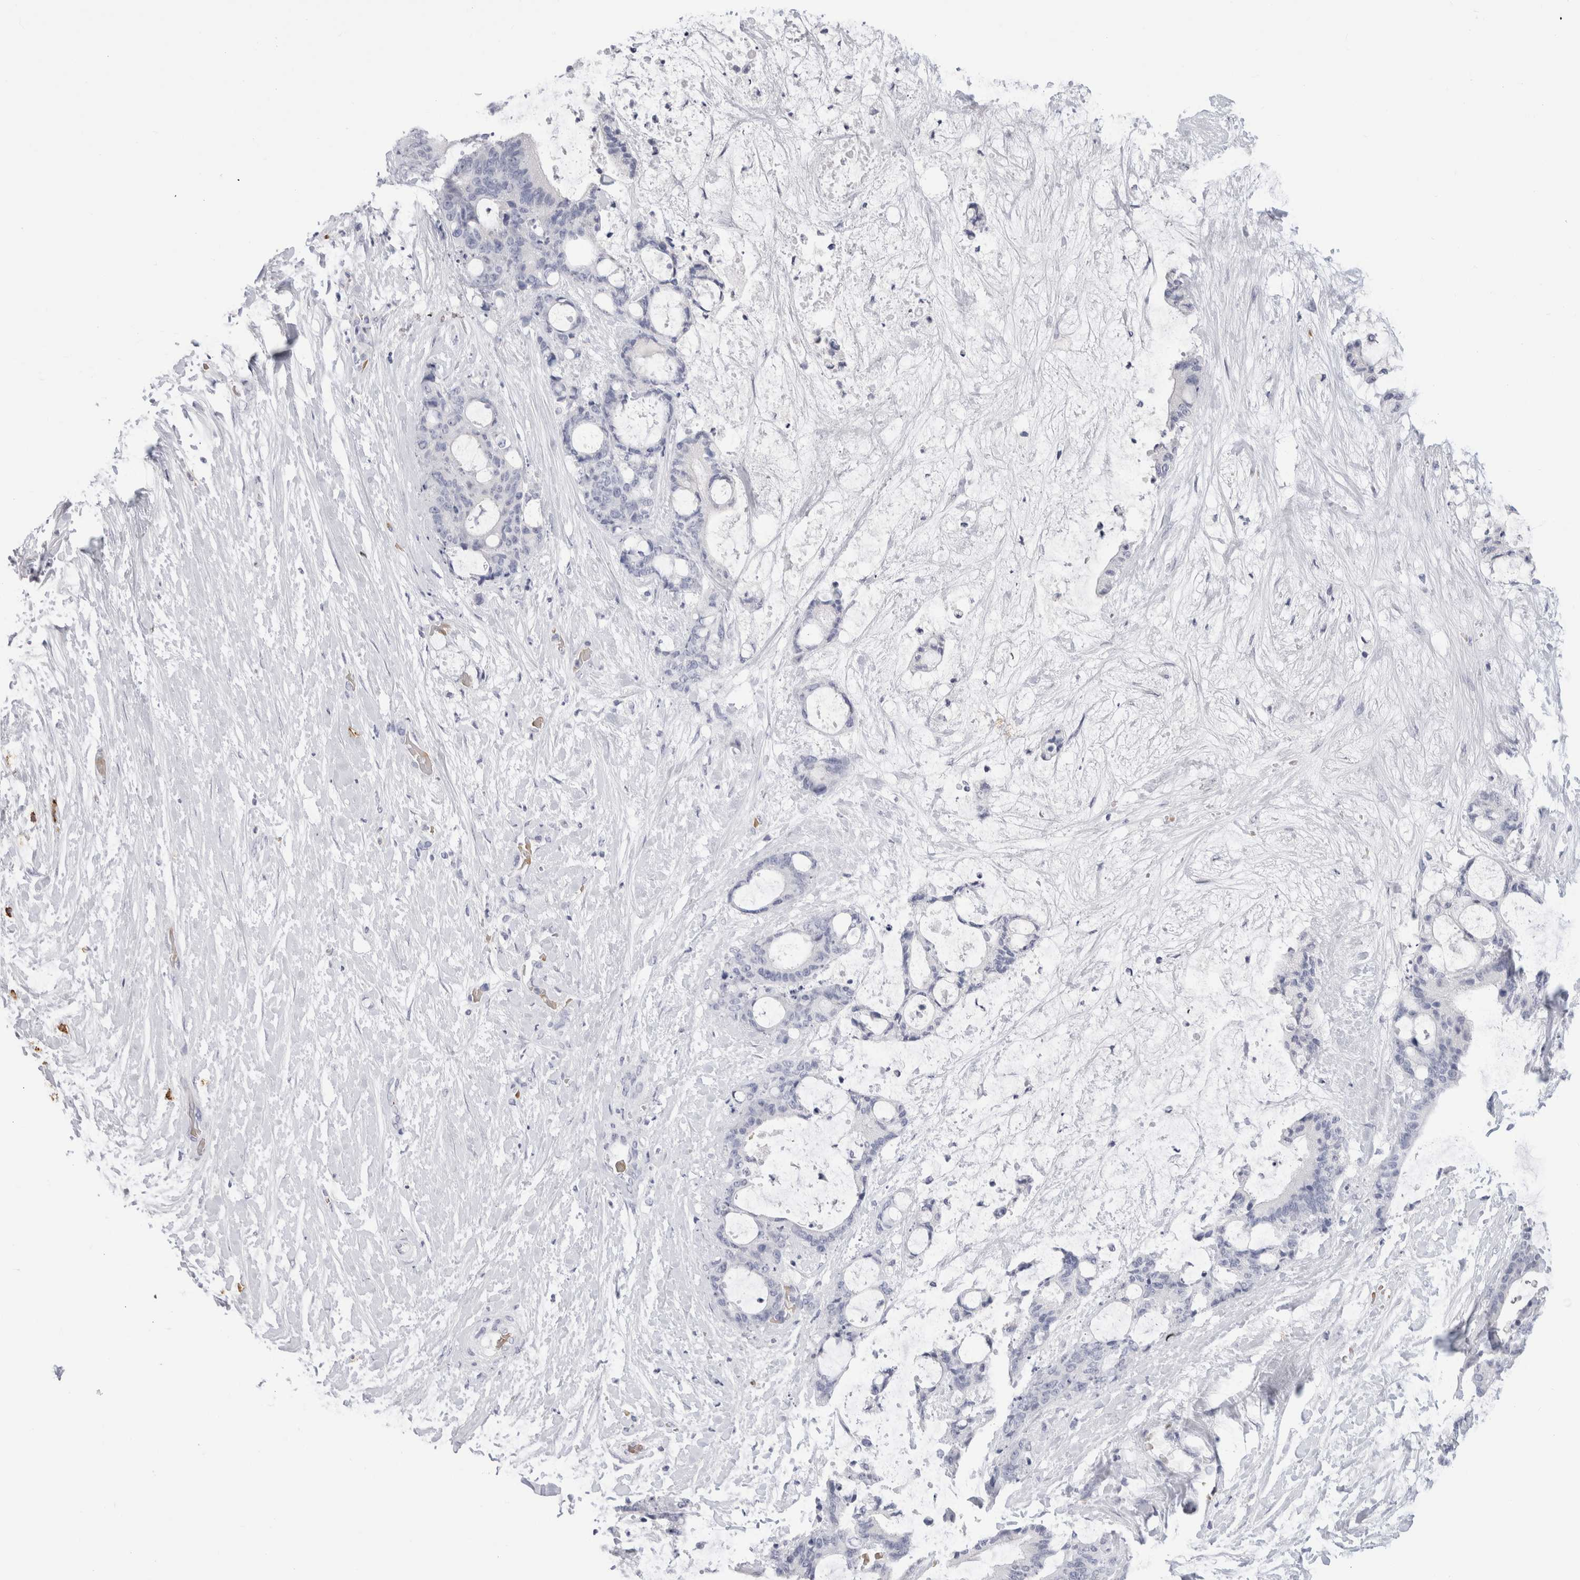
{"staining": {"intensity": "negative", "quantity": "none", "location": "none"}, "tissue": "liver cancer", "cell_type": "Tumor cells", "image_type": "cancer", "snomed": [{"axis": "morphology", "description": "Cholangiocarcinoma"}, {"axis": "topography", "description": "Liver"}], "caption": "Immunohistochemistry of human liver cholangiocarcinoma exhibits no expression in tumor cells.", "gene": "CD38", "patient": {"sex": "female", "age": 73}}